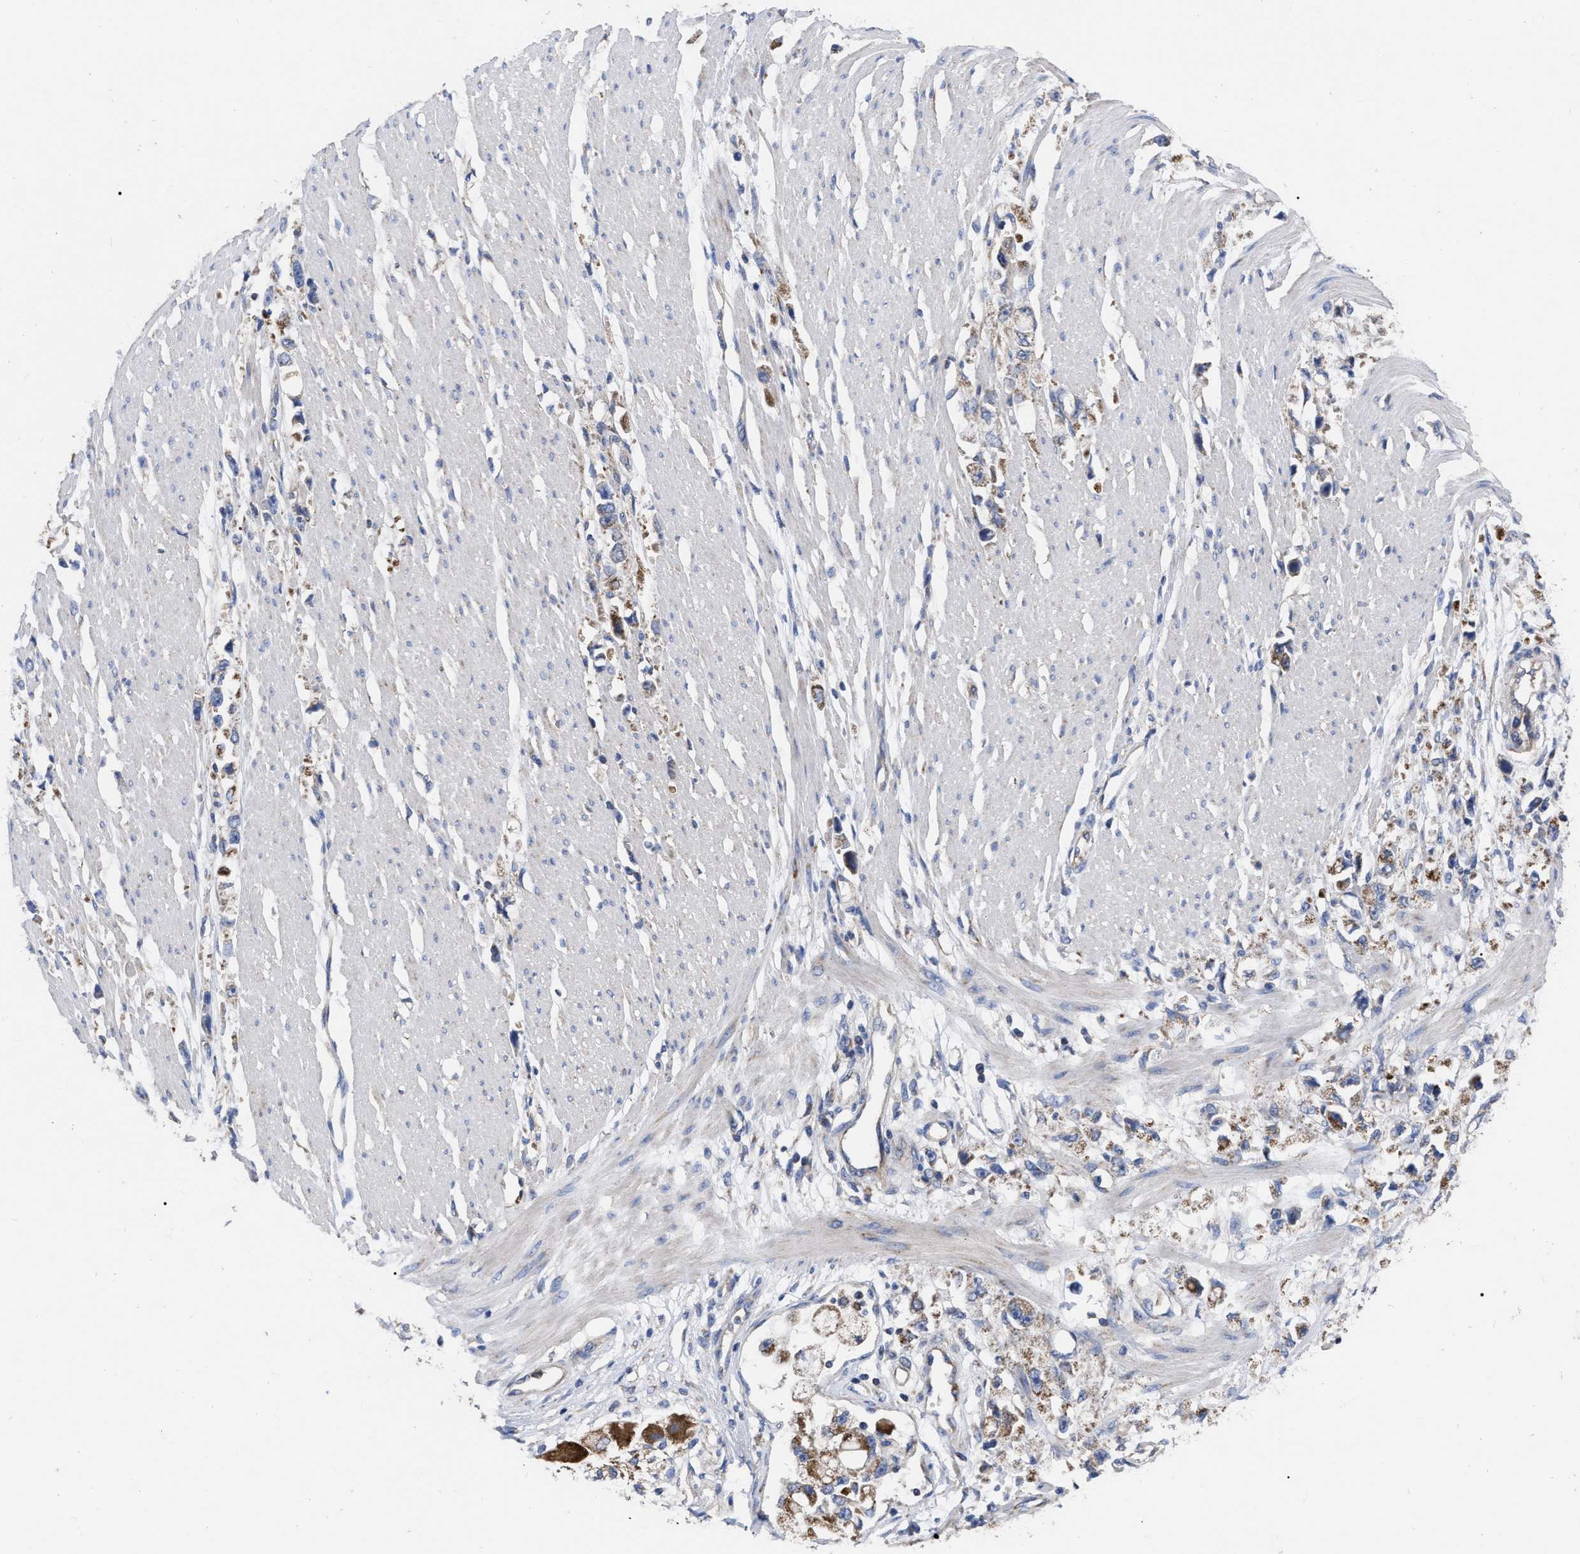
{"staining": {"intensity": "moderate", "quantity": "25%-75%", "location": "cytoplasmic/membranous"}, "tissue": "stomach cancer", "cell_type": "Tumor cells", "image_type": "cancer", "snomed": [{"axis": "morphology", "description": "Adenocarcinoma, NOS"}, {"axis": "topography", "description": "Stomach"}], "caption": "The photomicrograph demonstrates staining of adenocarcinoma (stomach), revealing moderate cytoplasmic/membranous protein positivity (brown color) within tumor cells.", "gene": "CDKN2C", "patient": {"sex": "female", "age": 59}}